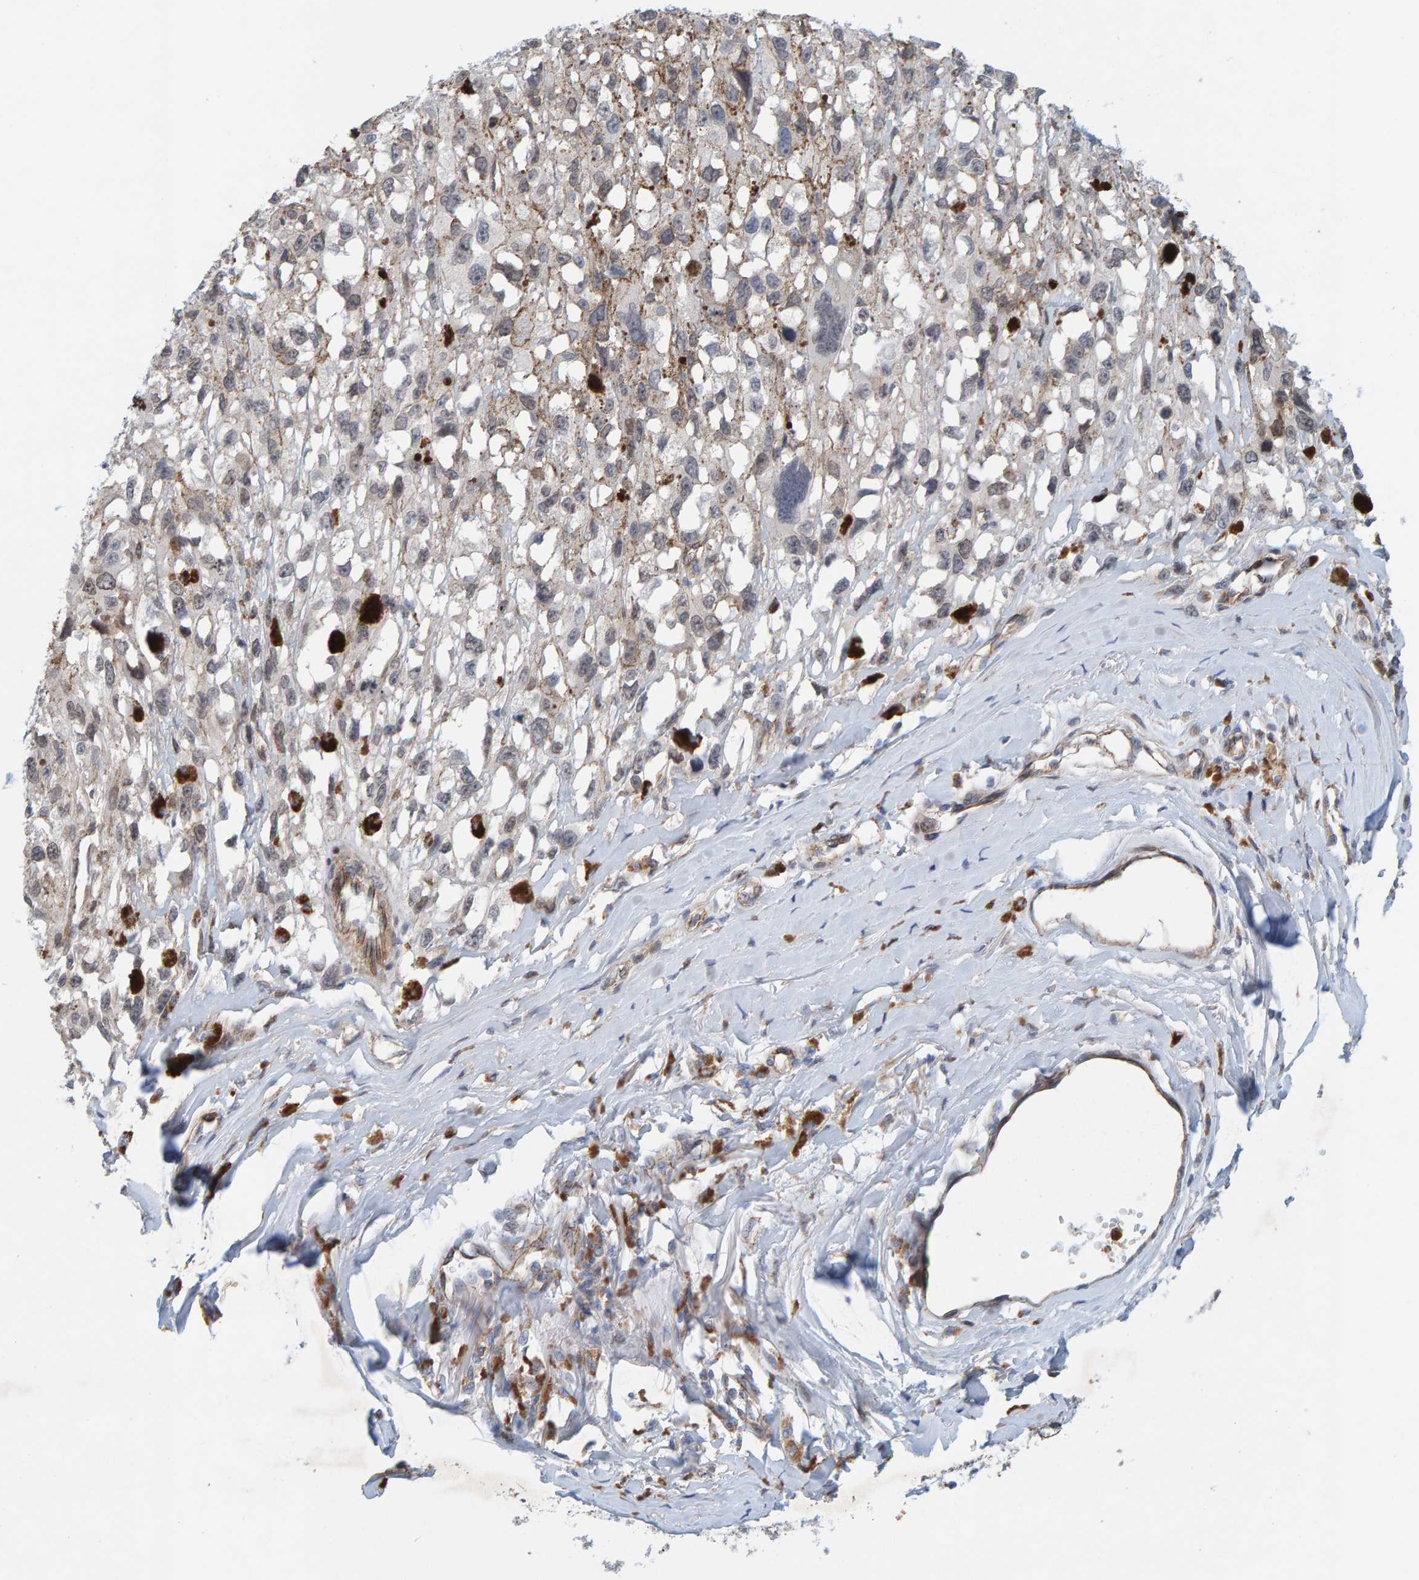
{"staining": {"intensity": "negative", "quantity": "none", "location": "none"}, "tissue": "melanoma", "cell_type": "Tumor cells", "image_type": "cancer", "snomed": [{"axis": "morphology", "description": "Malignant melanoma, Metastatic site"}, {"axis": "topography", "description": "Lymph node"}], "caption": "This is a micrograph of IHC staining of malignant melanoma (metastatic site), which shows no expression in tumor cells. Brightfield microscopy of immunohistochemistry stained with DAB (3,3'-diaminobenzidine) (brown) and hematoxylin (blue), captured at high magnification.", "gene": "KRBA2", "patient": {"sex": "male", "age": 59}}